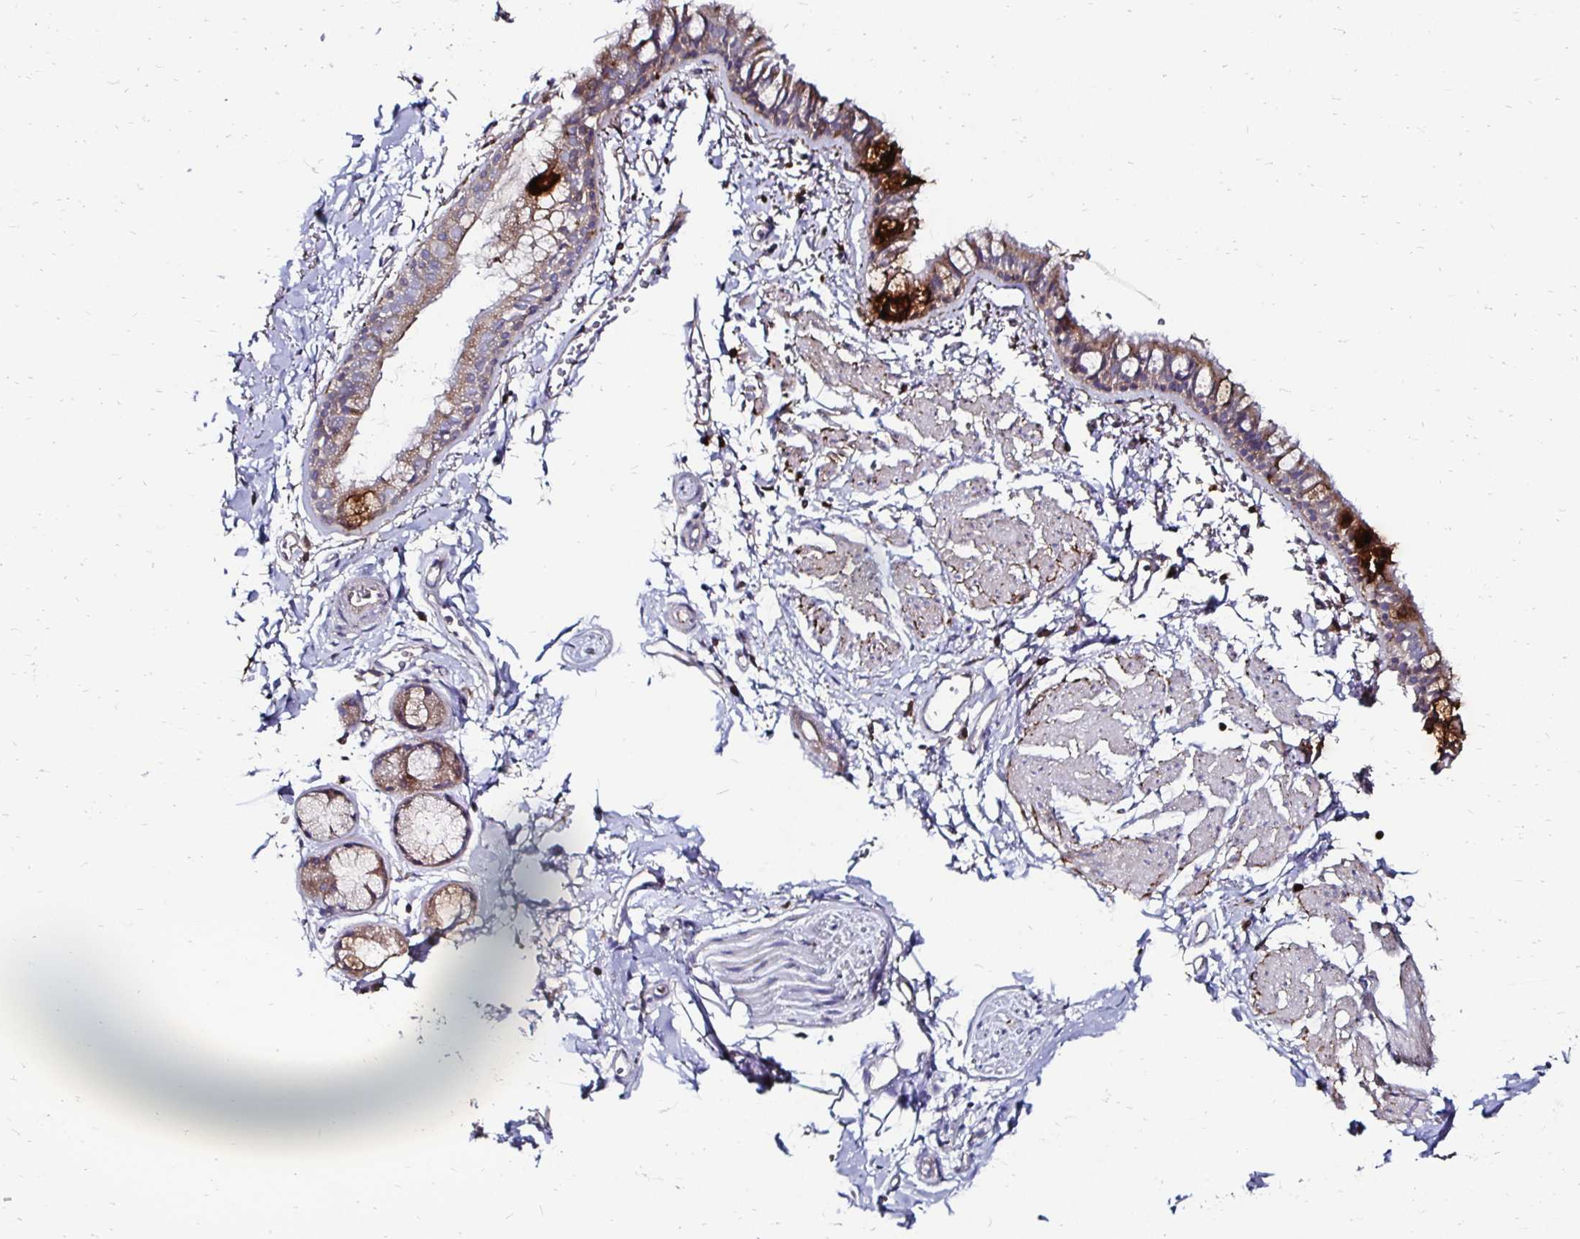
{"staining": {"intensity": "strong", "quantity": "25%-75%", "location": "cytoplasmic/membranous"}, "tissue": "bronchus", "cell_type": "Respiratory epithelial cells", "image_type": "normal", "snomed": [{"axis": "morphology", "description": "Normal tissue, NOS"}, {"axis": "topography", "description": "Cartilage tissue"}, {"axis": "topography", "description": "Bronchus"}, {"axis": "topography", "description": "Peripheral nerve tissue"}], "caption": "Brown immunohistochemical staining in normal human bronchus reveals strong cytoplasmic/membranous staining in approximately 25%-75% of respiratory epithelial cells.", "gene": "NCSTN", "patient": {"sex": "female", "age": 59}}